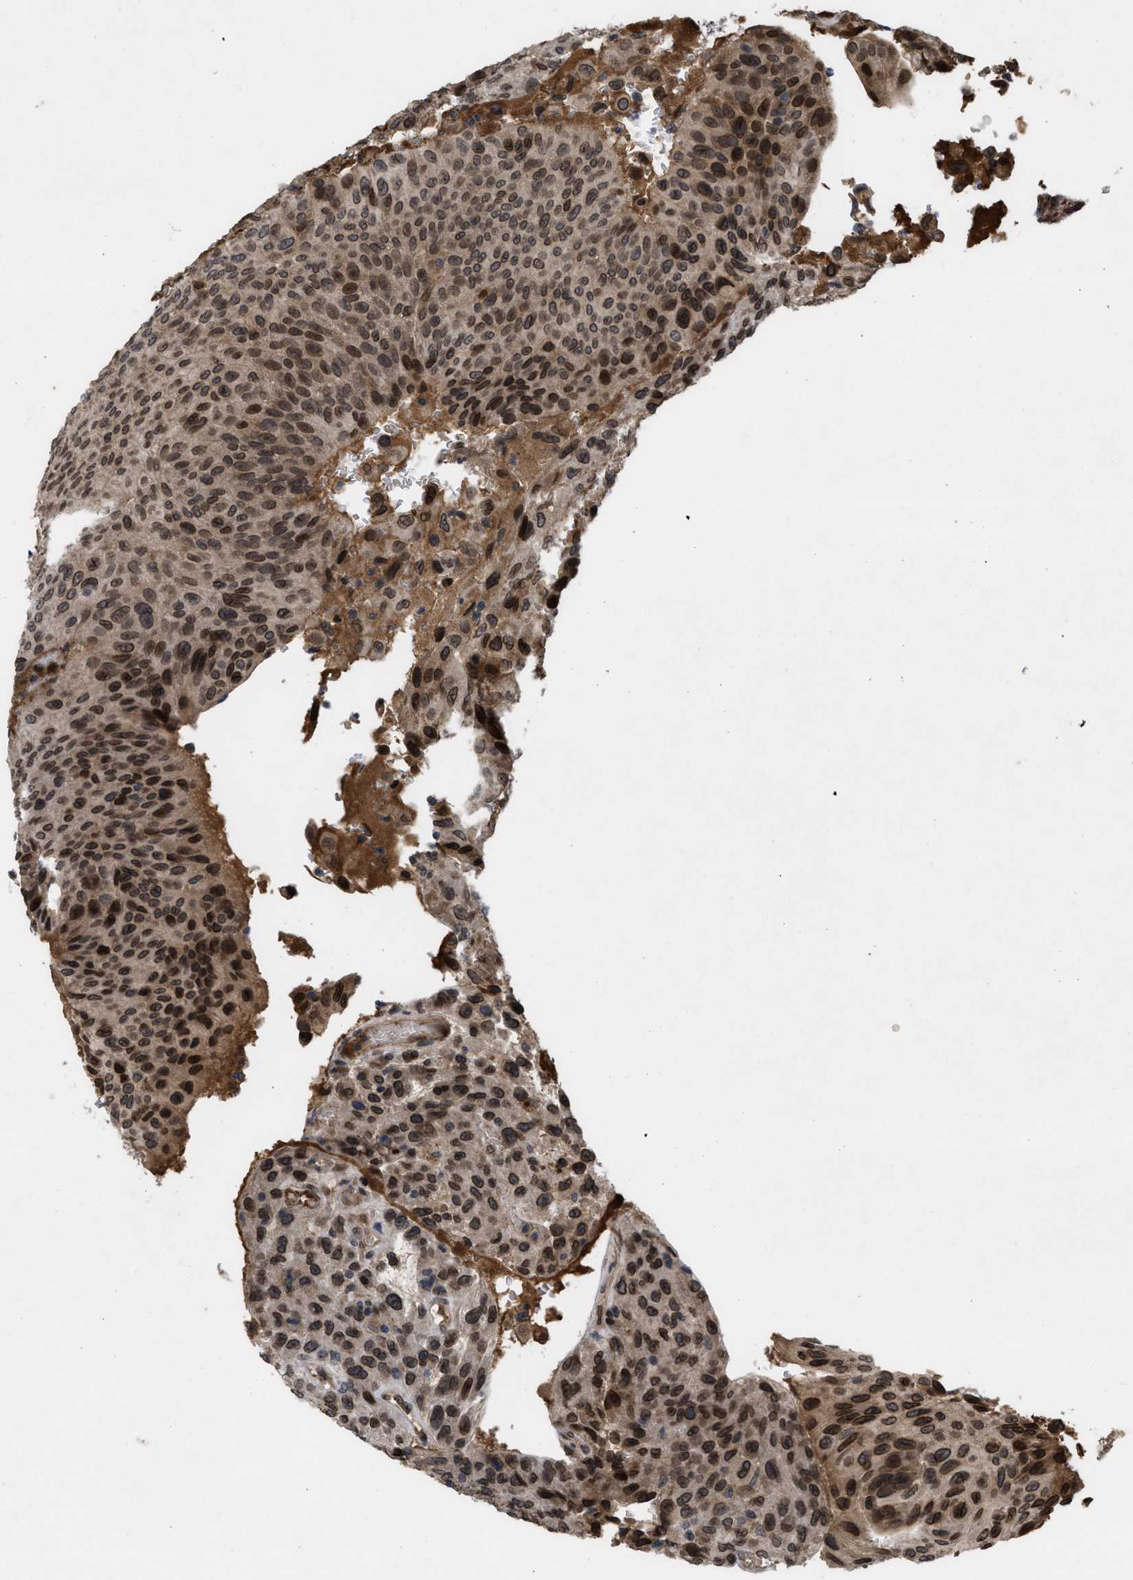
{"staining": {"intensity": "strong", "quantity": ">75%", "location": "cytoplasmic/membranous,nuclear"}, "tissue": "urothelial cancer", "cell_type": "Tumor cells", "image_type": "cancer", "snomed": [{"axis": "morphology", "description": "Urothelial carcinoma, High grade"}, {"axis": "topography", "description": "Urinary bladder"}], "caption": "IHC of human urothelial cancer reveals high levels of strong cytoplasmic/membranous and nuclear expression in about >75% of tumor cells. The staining was performed using DAB (3,3'-diaminobenzidine), with brown indicating positive protein expression. Nuclei are stained blue with hematoxylin.", "gene": "CRY1", "patient": {"sex": "male", "age": 66}}